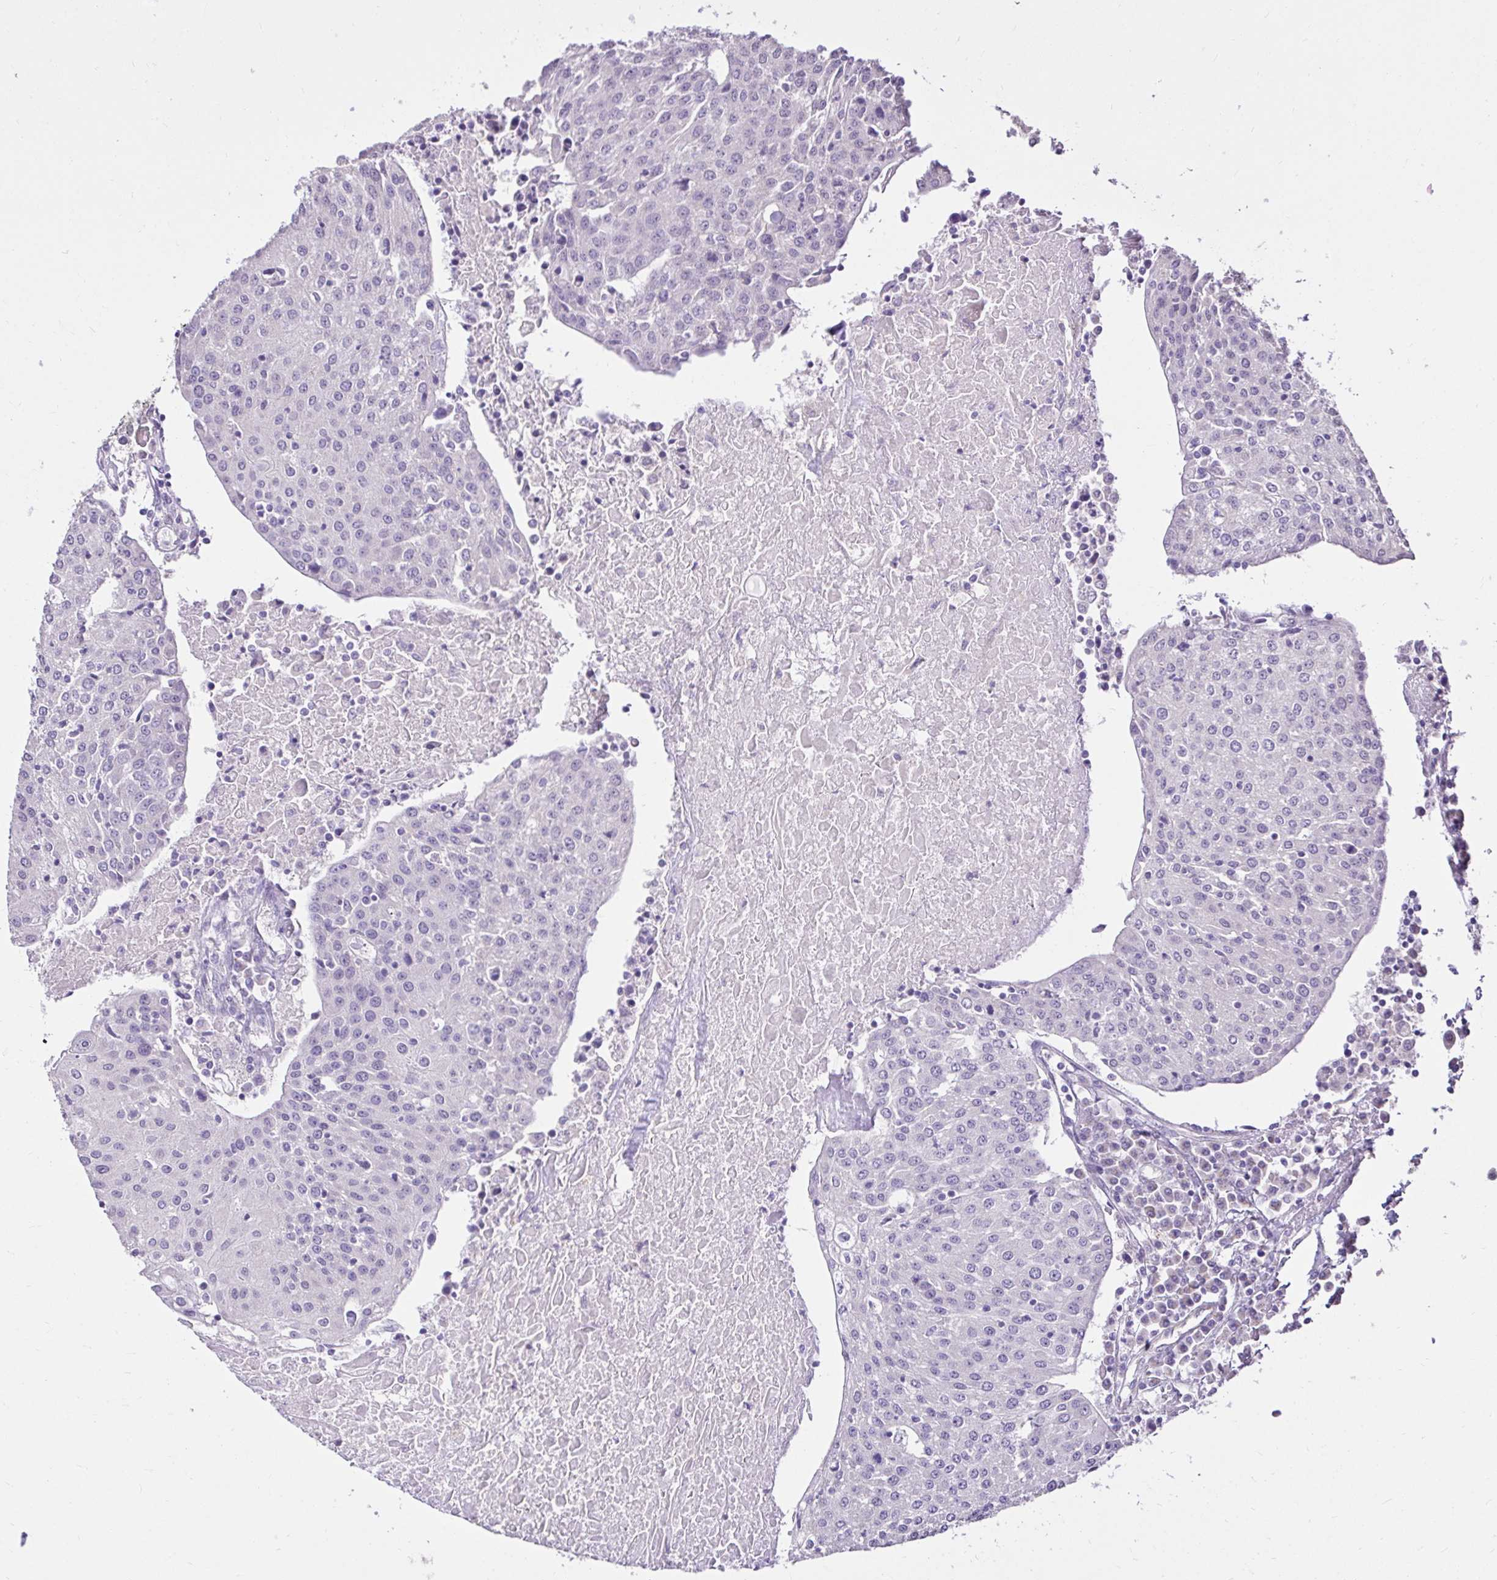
{"staining": {"intensity": "negative", "quantity": "none", "location": "none"}, "tissue": "urothelial cancer", "cell_type": "Tumor cells", "image_type": "cancer", "snomed": [{"axis": "morphology", "description": "Urothelial carcinoma, High grade"}, {"axis": "topography", "description": "Urinary bladder"}], "caption": "Tumor cells show no significant staining in urothelial cancer.", "gene": "KIAA1210", "patient": {"sex": "female", "age": 85}}